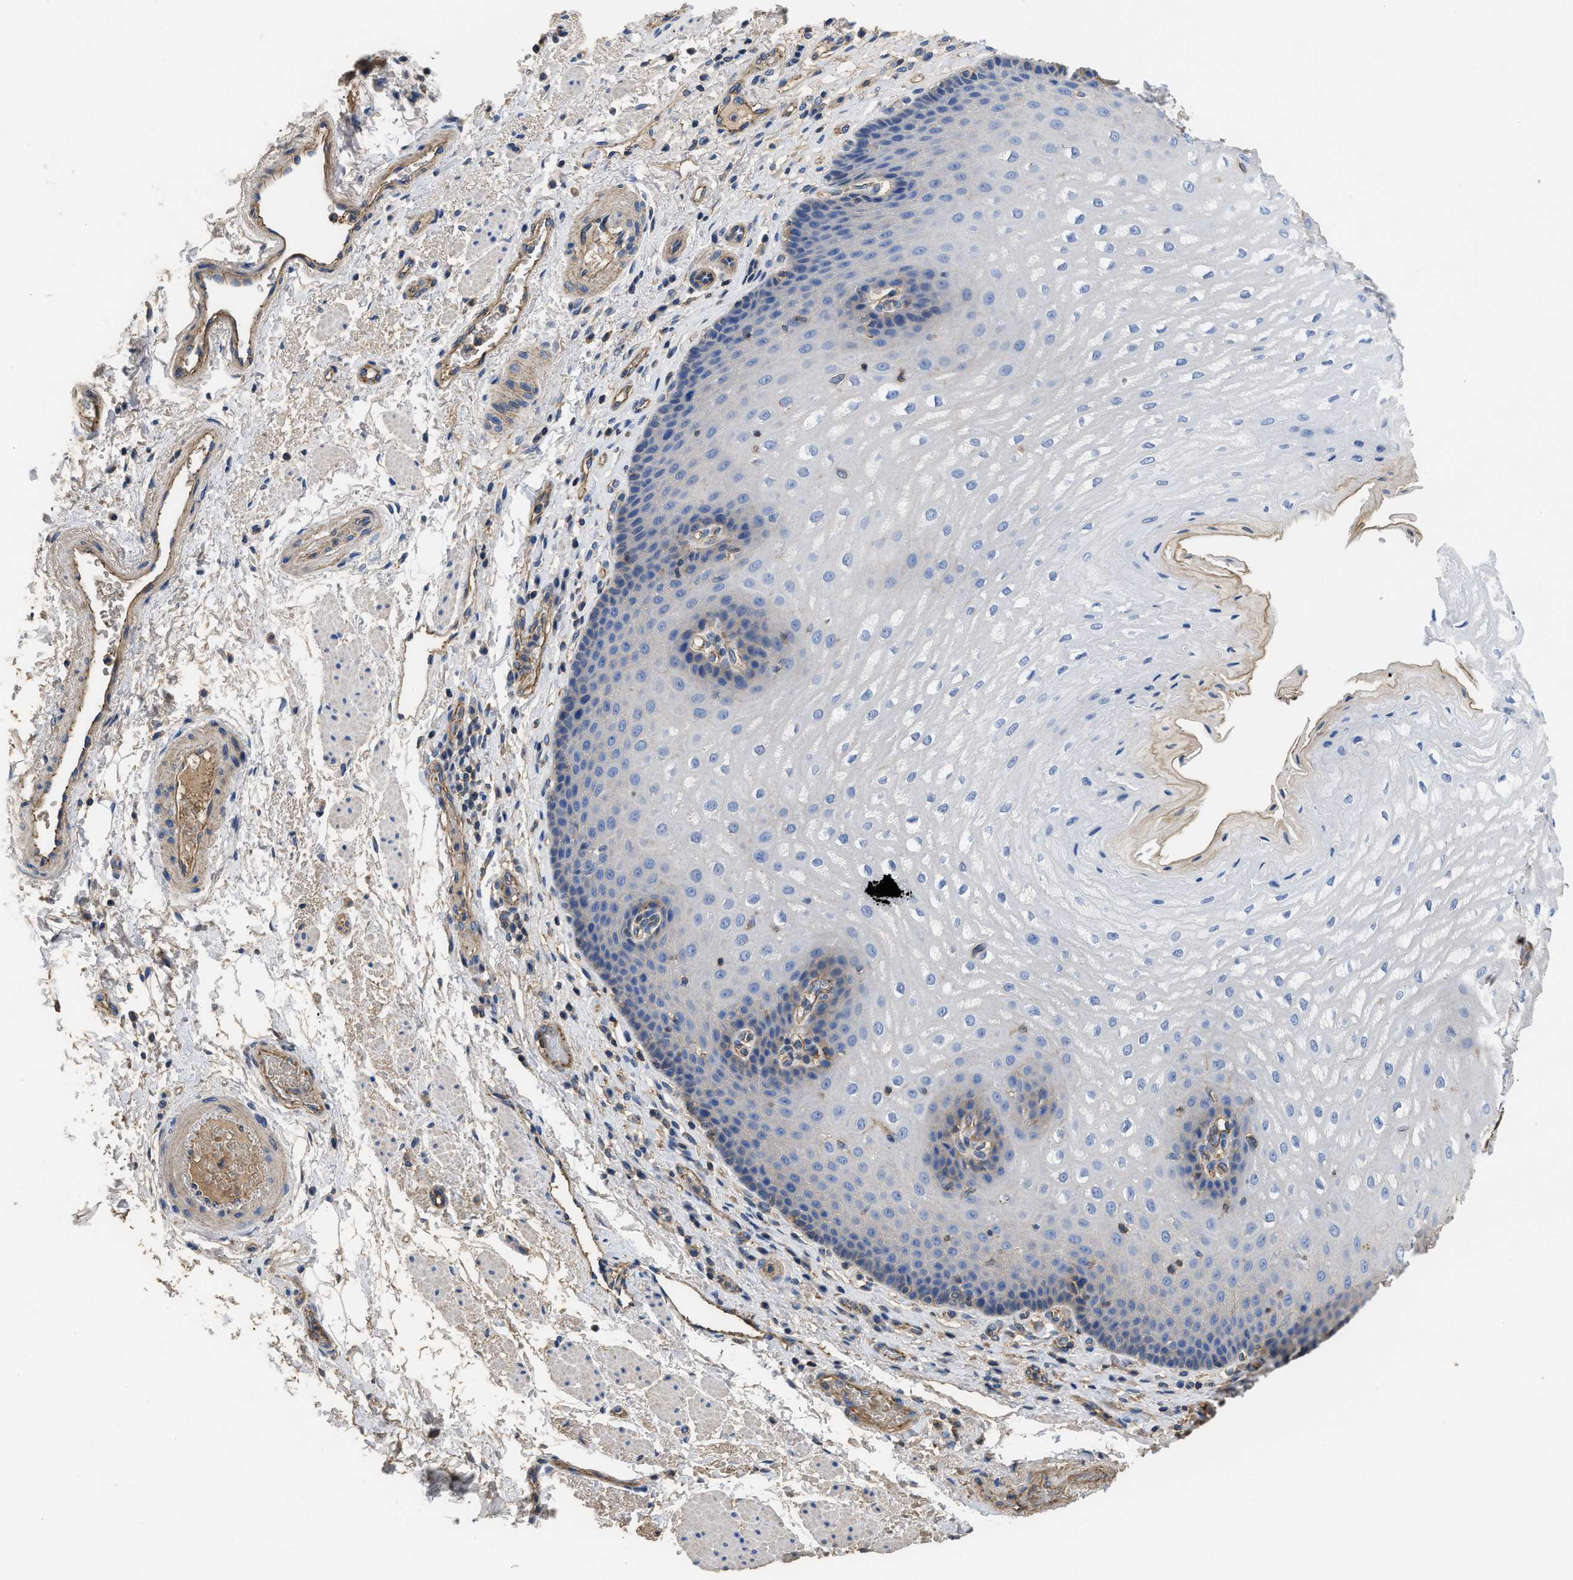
{"staining": {"intensity": "negative", "quantity": "none", "location": "none"}, "tissue": "esophagus", "cell_type": "Squamous epithelial cells", "image_type": "normal", "snomed": [{"axis": "morphology", "description": "Normal tissue, NOS"}, {"axis": "topography", "description": "Esophagus"}], "caption": "Photomicrograph shows no protein positivity in squamous epithelial cells of normal esophagus. Nuclei are stained in blue.", "gene": "USP4", "patient": {"sex": "male", "age": 54}}